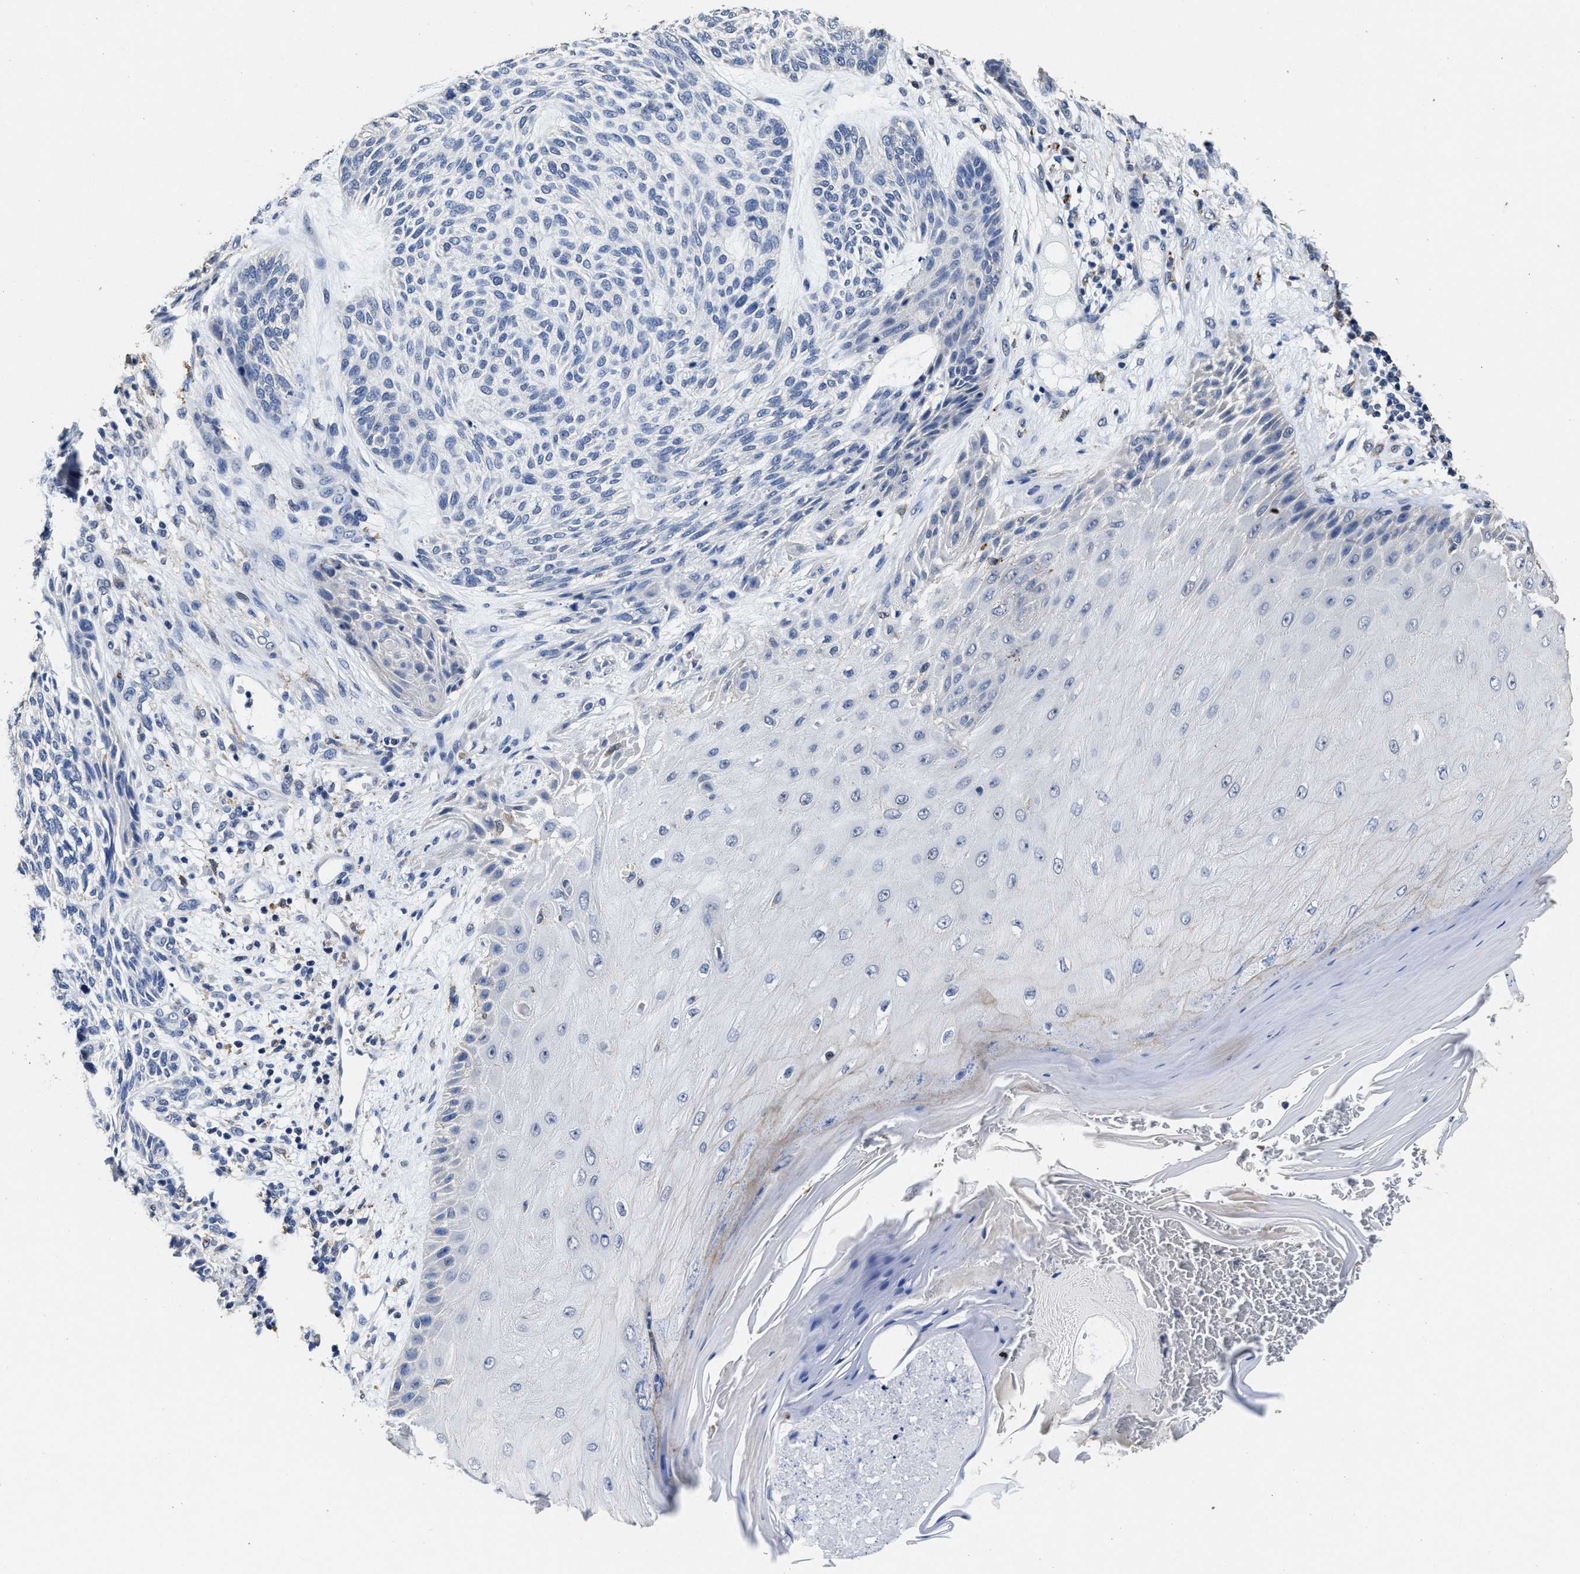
{"staining": {"intensity": "negative", "quantity": "none", "location": "none"}, "tissue": "skin cancer", "cell_type": "Tumor cells", "image_type": "cancer", "snomed": [{"axis": "morphology", "description": "Basal cell carcinoma"}, {"axis": "topography", "description": "Skin"}], "caption": "Immunohistochemical staining of human skin cancer reveals no significant positivity in tumor cells.", "gene": "ZFAT", "patient": {"sex": "male", "age": 55}}